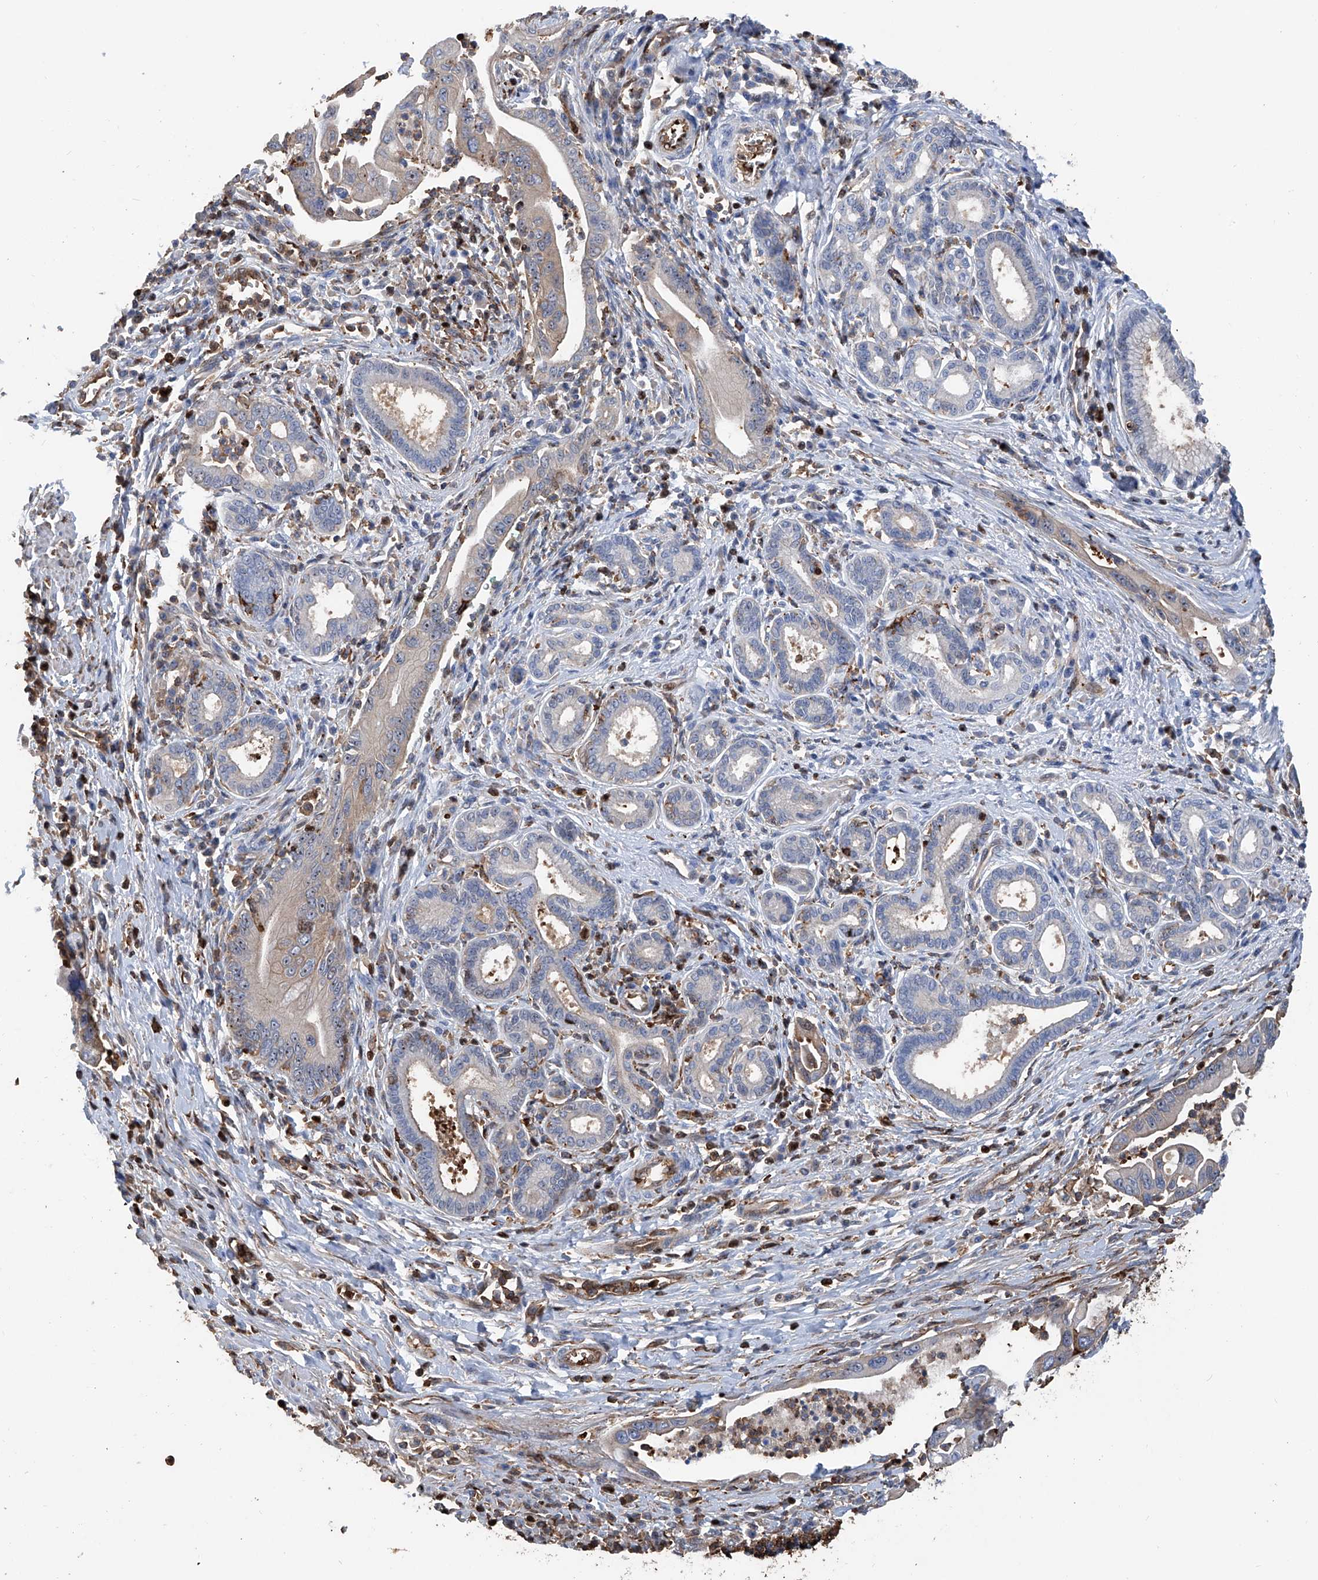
{"staining": {"intensity": "moderate", "quantity": "25%-75%", "location": "cytoplasmic/membranous,nuclear"}, "tissue": "pancreatic cancer", "cell_type": "Tumor cells", "image_type": "cancer", "snomed": [{"axis": "morphology", "description": "Adenocarcinoma, NOS"}, {"axis": "topography", "description": "Pancreas"}], "caption": "Immunohistochemistry (IHC) image of neoplastic tissue: pancreatic adenocarcinoma stained using immunohistochemistry reveals medium levels of moderate protein expression localized specifically in the cytoplasmic/membranous and nuclear of tumor cells, appearing as a cytoplasmic/membranous and nuclear brown color.", "gene": "ZNF484", "patient": {"sex": "male", "age": 78}}